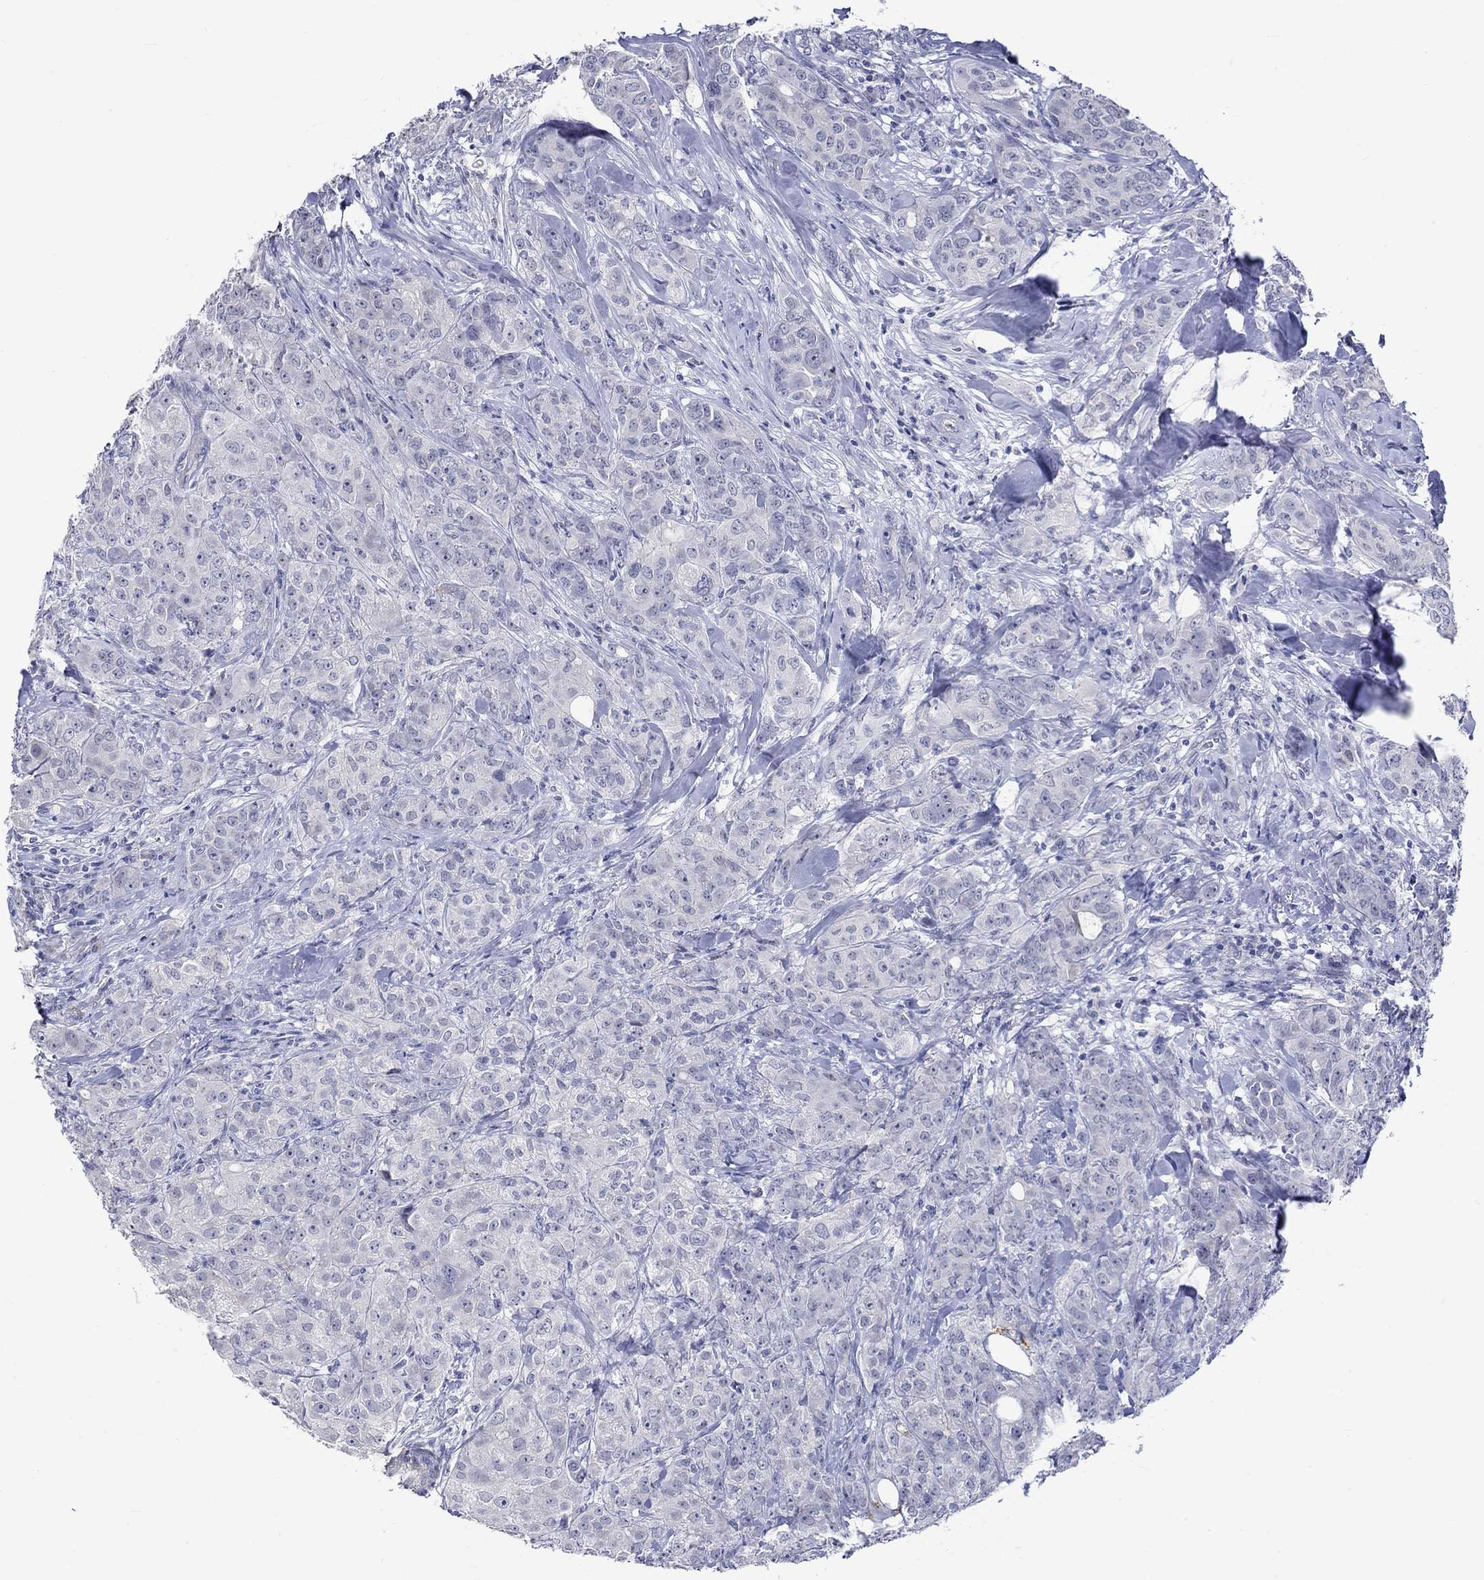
{"staining": {"intensity": "negative", "quantity": "none", "location": "none"}, "tissue": "breast cancer", "cell_type": "Tumor cells", "image_type": "cancer", "snomed": [{"axis": "morphology", "description": "Duct carcinoma"}, {"axis": "topography", "description": "Breast"}], "caption": "Tumor cells are negative for brown protein staining in invasive ductal carcinoma (breast). The staining was performed using DAB (3,3'-diaminobenzidine) to visualize the protein expression in brown, while the nuclei were stained in blue with hematoxylin (Magnification: 20x).", "gene": "CRYAB", "patient": {"sex": "female", "age": 43}}